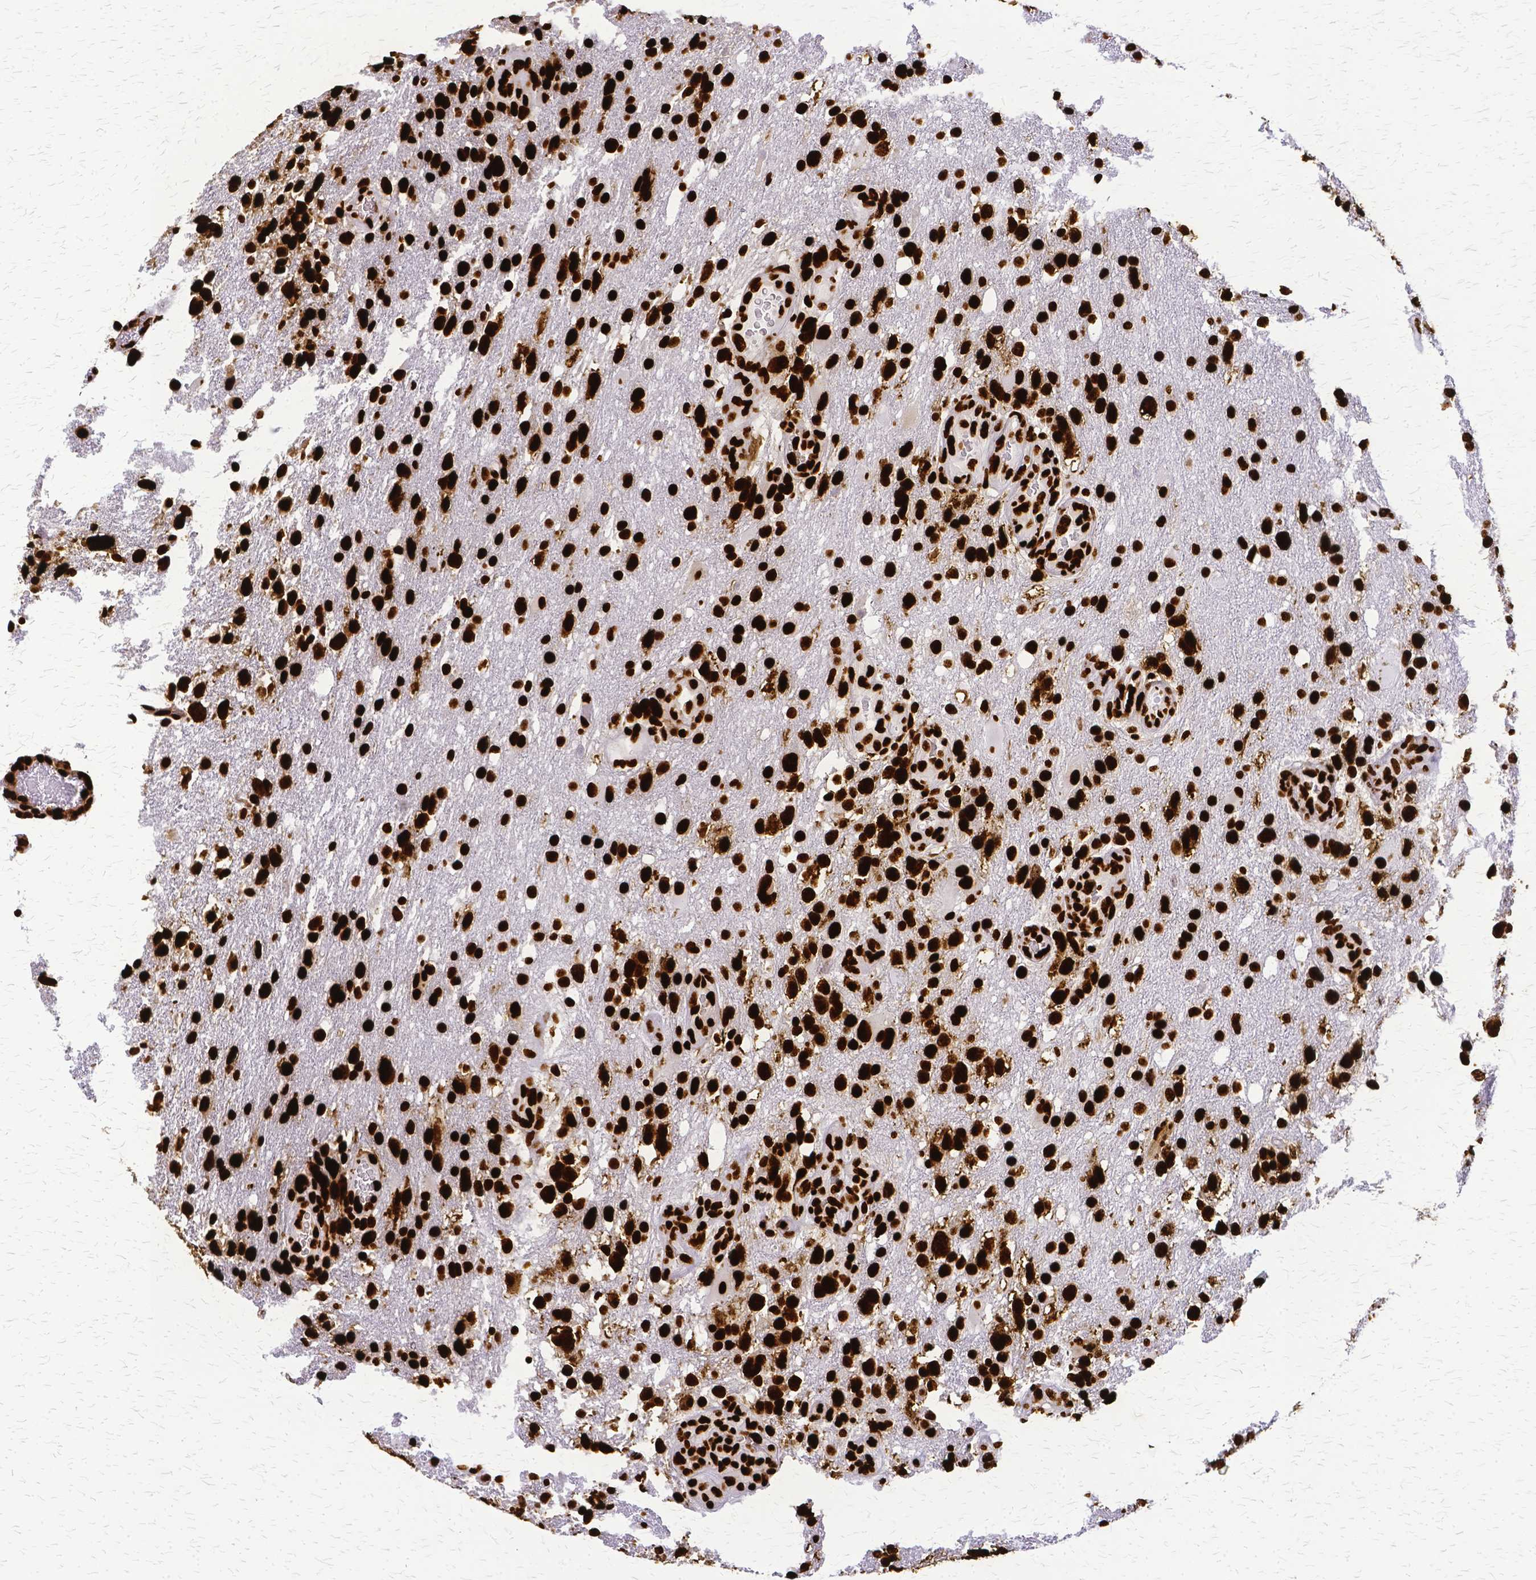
{"staining": {"intensity": "strong", "quantity": ">75%", "location": "nuclear"}, "tissue": "glioma", "cell_type": "Tumor cells", "image_type": "cancer", "snomed": [{"axis": "morphology", "description": "Glioma, malignant, High grade"}, {"axis": "topography", "description": "Brain"}], "caption": "About >75% of tumor cells in human glioma demonstrate strong nuclear protein positivity as visualized by brown immunohistochemical staining.", "gene": "SFPQ", "patient": {"sex": "female", "age": 58}}